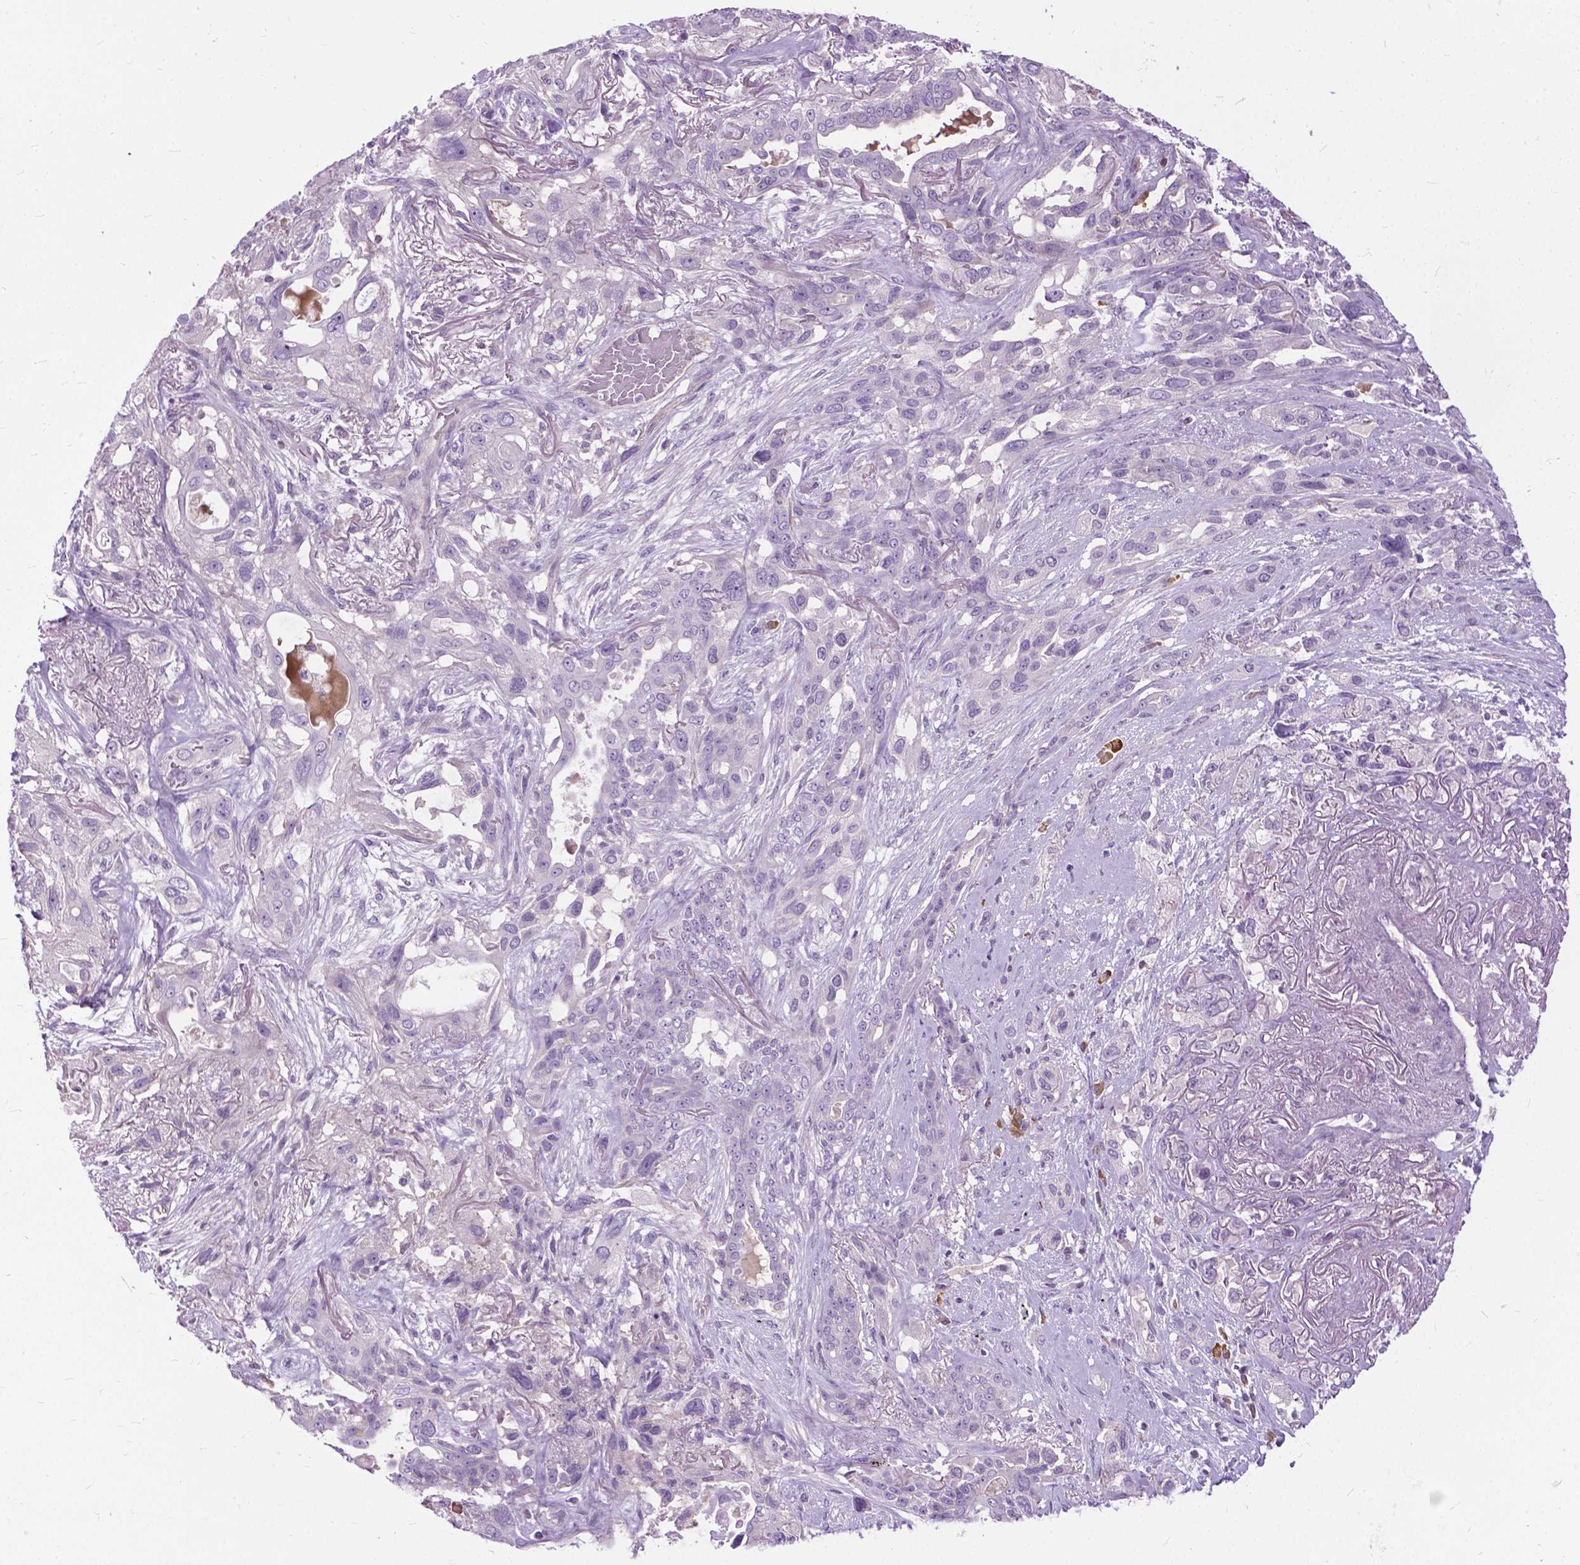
{"staining": {"intensity": "negative", "quantity": "none", "location": "none"}, "tissue": "lung cancer", "cell_type": "Tumor cells", "image_type": "cancer", "snomed": [{"axis": "morphology", "description": "Squamous cell carcinoma, NOS"}, {"axis": "topography", "description": "Lung"}], "caption": "Squamous cell carcinoma (lung) stained for a protein using IHC reveals no staining tumor cells.", "gene": "JAK3", "patient": {"sex": "female", "age": 70}}